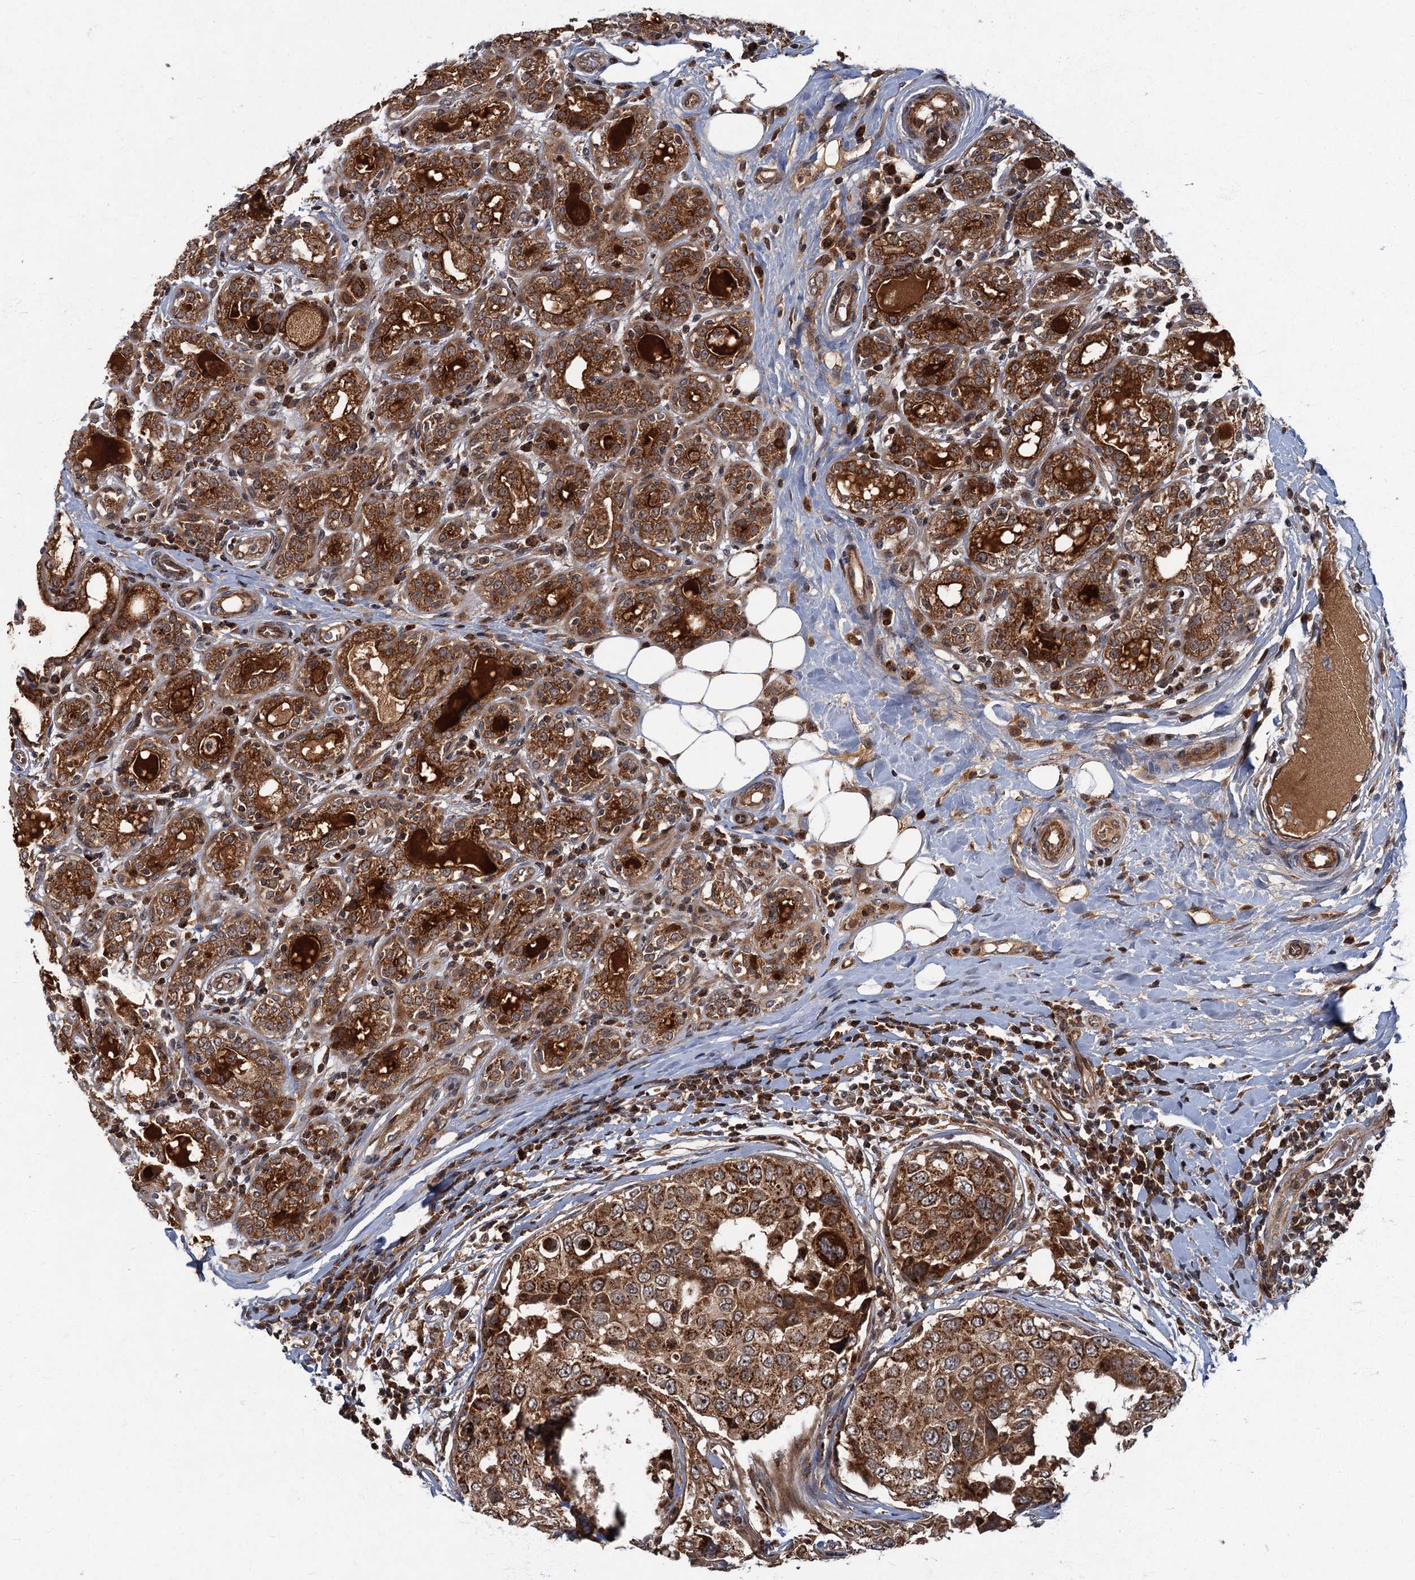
{"staining": {"intensity": "strong", "quantity": ">75%", "location": "cytoplasmic/membranous"}, "tissue": "breast cancer", "cell_type": "Tumor cells", "image_type": "cancer", "snomed": [{"axis": "morphology", "description": "Duct carcinoma"}, {"axis": "topography", "description": "Breast"}], "caption": "Immunohistochemical staining of breast infiltrating ductal carcinoma reveals high levels of strong cytoplasmic/membranous protein positivity in about >75% of tumor cells. (DAB (3,3'-diaminobenzidine) IHC, brown staining for protein, blue staining for nuclei).", "gene": "SLC11A2", "patient": {"sex": "female", "age": 27}}